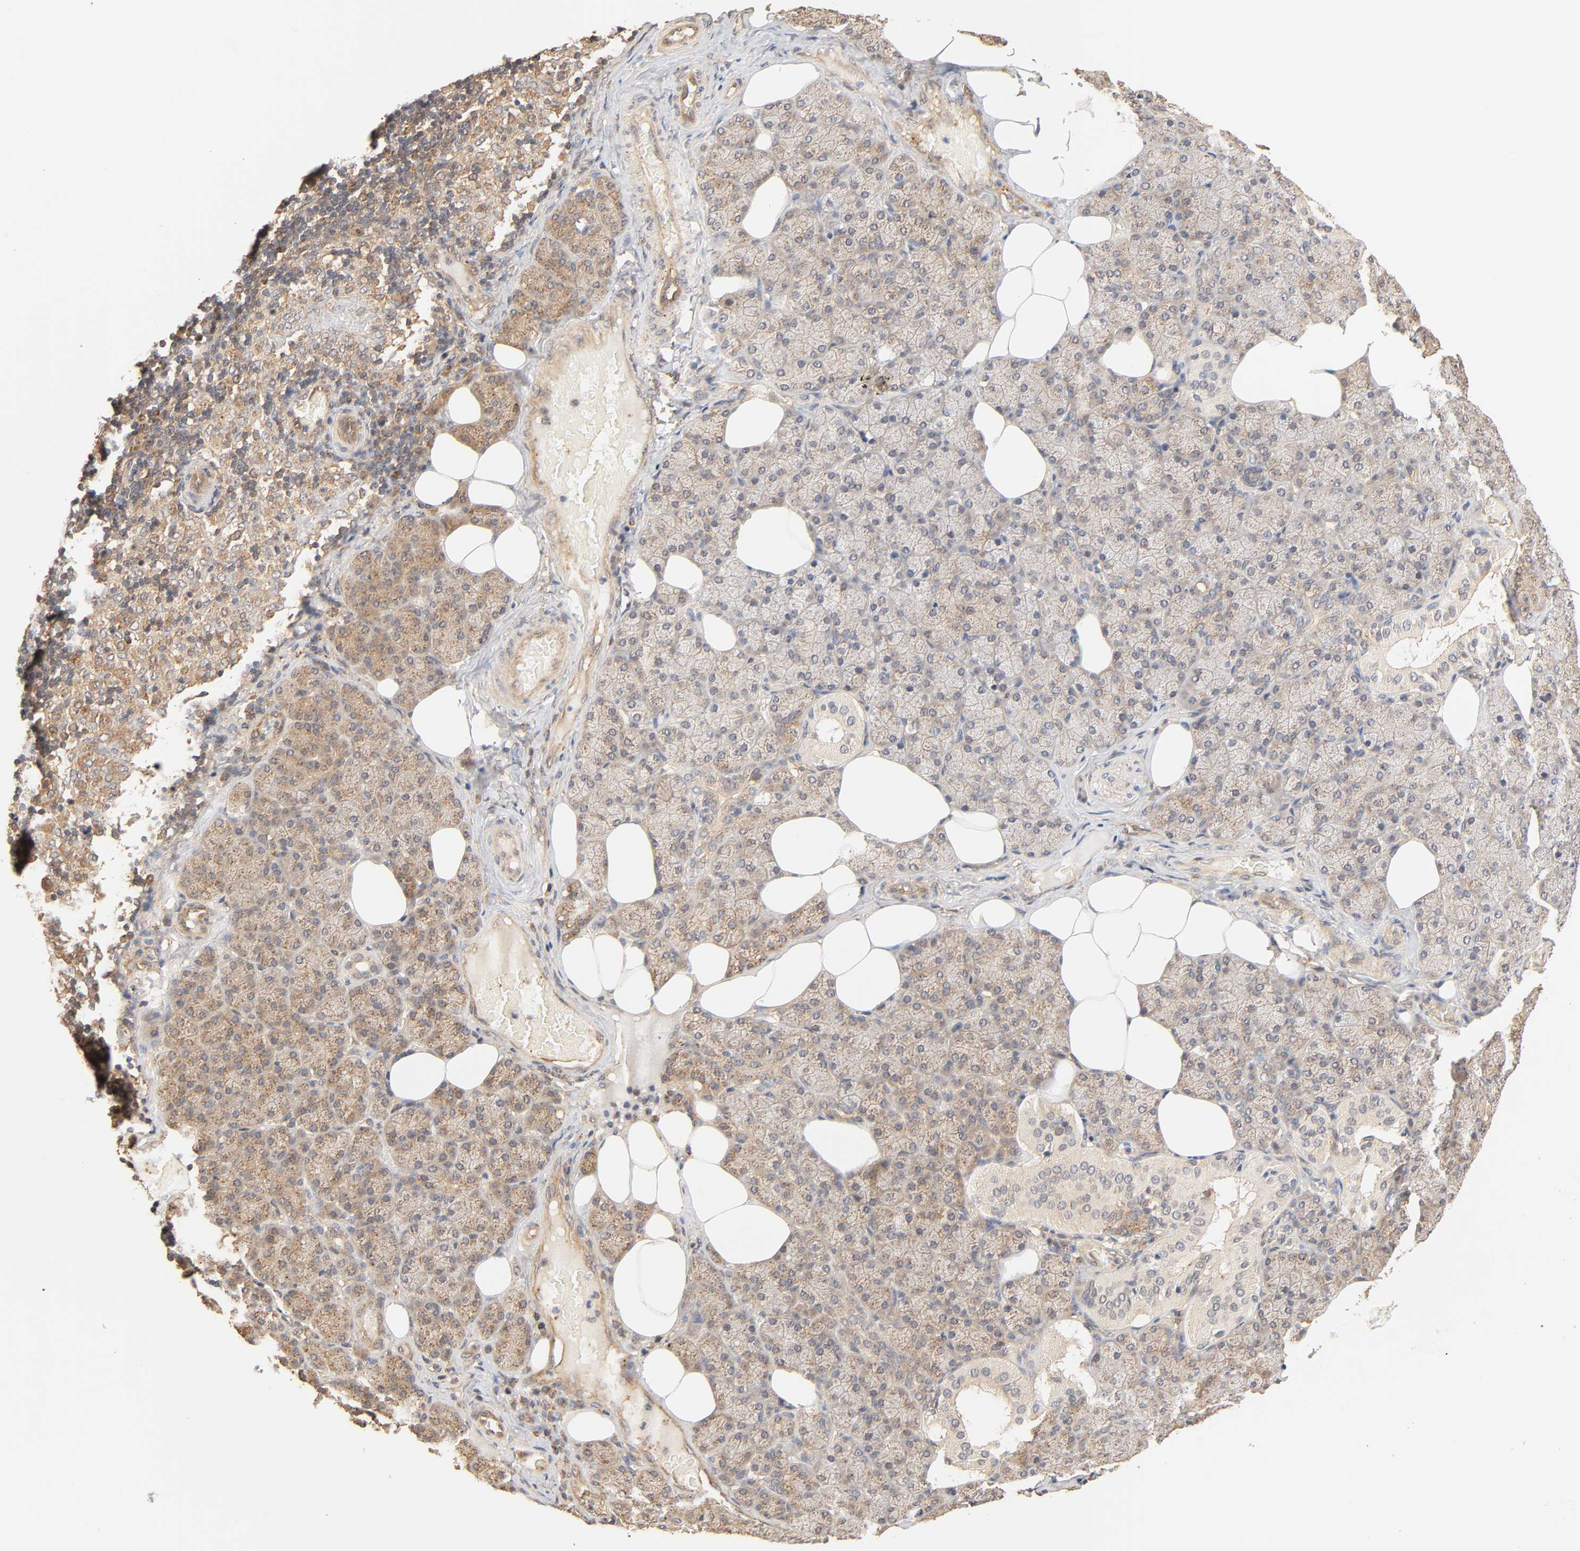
{"staining": {"intensity": "strong", "quantity": ">75%", "location": "cytoplasmic/membranous"}, "tissue": "salivary gland", "cell_type": "Glandular cells", "image_type": "normal", "snomed": [{"axis": "morphology", "description": "Normal tissue, NOS"}, {"axis": "topography", "description": "Lymph node"}, {"axis": "topography", "description": "Salivary gland"}], "caption": "Strong cytoplasmic/membranous expression for a protein is seen in about >75% of glandular cells of normal salivary gland using IHC.", "gene": "EPS8", "patient": {"sex": "male", "age": 8}}